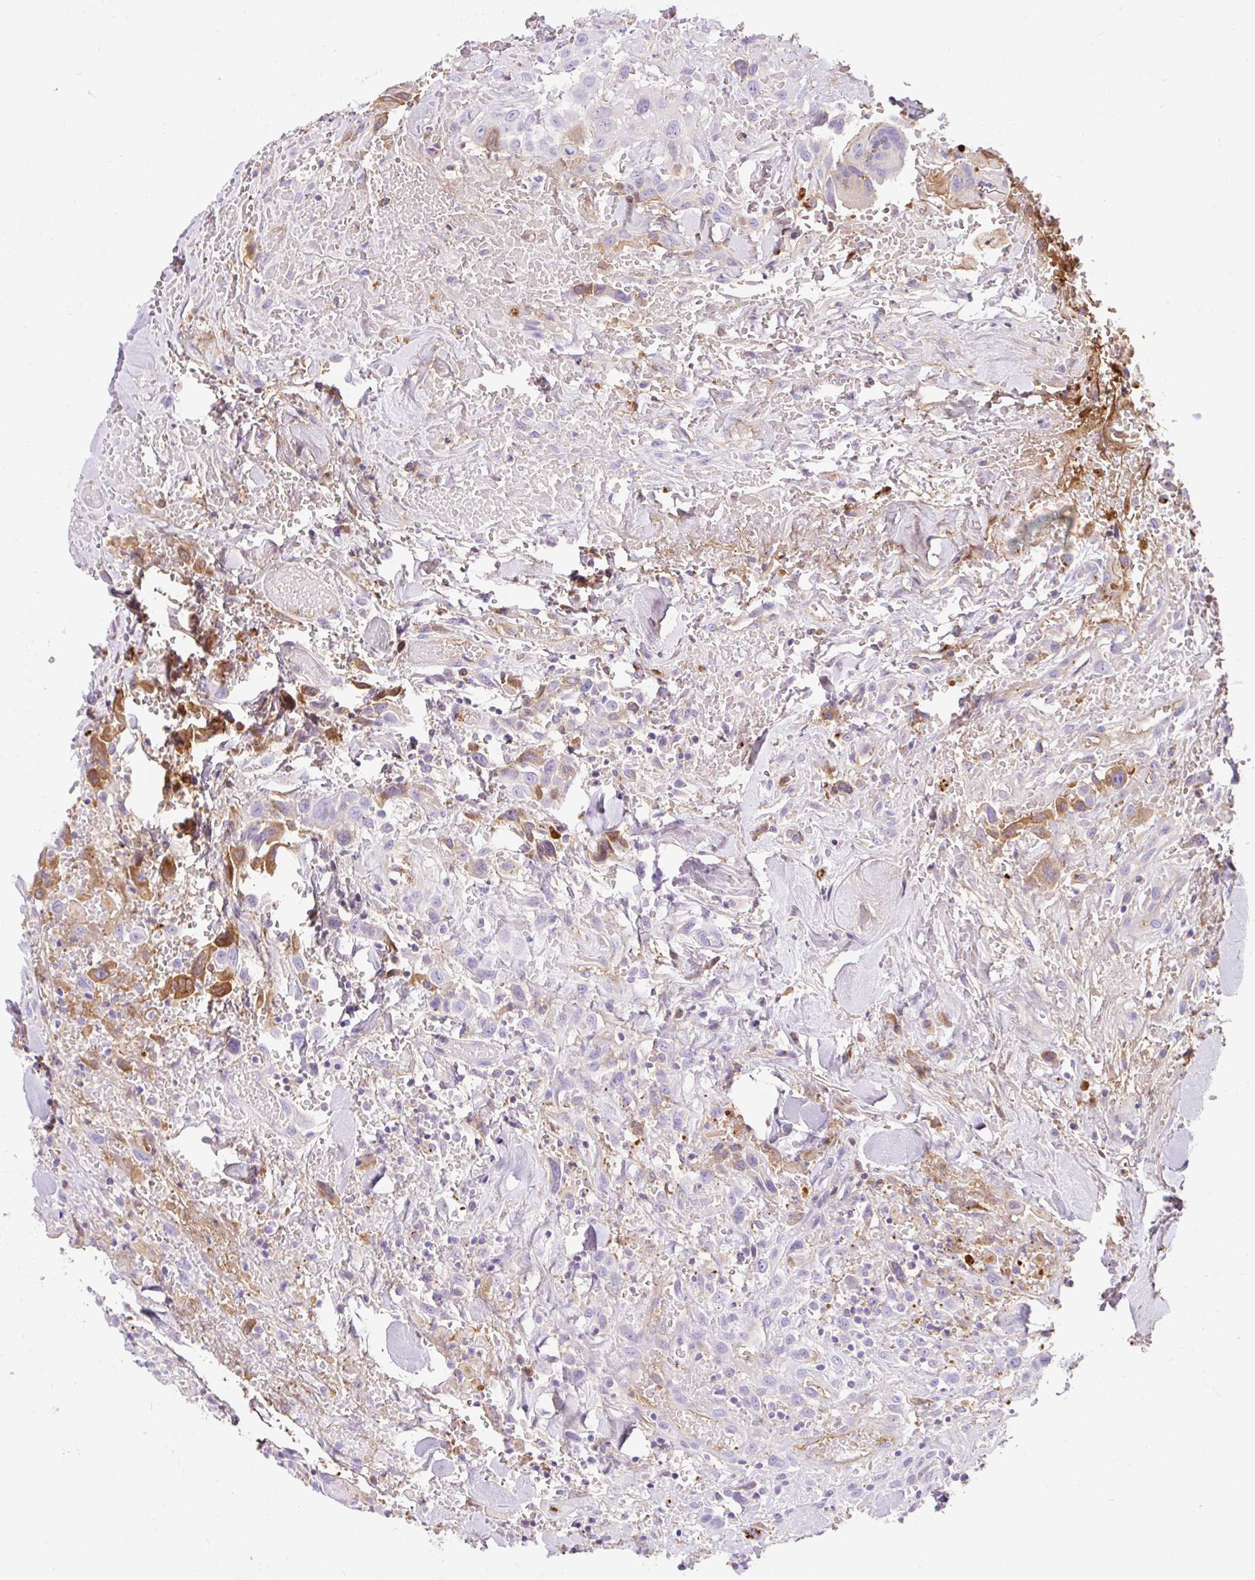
{"staining": {"intensity": "moderate", "quantity": "<25%", "location": "cytoplasmic/membranous"}, "tissue": "head and neck cancer", "cell_type": "Tumor cells", "image_type": "cancer", "snomed": [{"axis": "morphology", "description": "Squamous cell carcinoma, NOS"}, {"axis": "topography", "description": "Head-Neck"}], "caption": "High-power microscopy captured an immunohistochemistry (IHC) micrograph of head and neck squamous cell carcinoma, revealing moderate cytoplasmic/membranous expression in about <25% of tumor cells.", "gene": "APOC4-APOC2", "patient": {"sex": "male", "age": 81}}